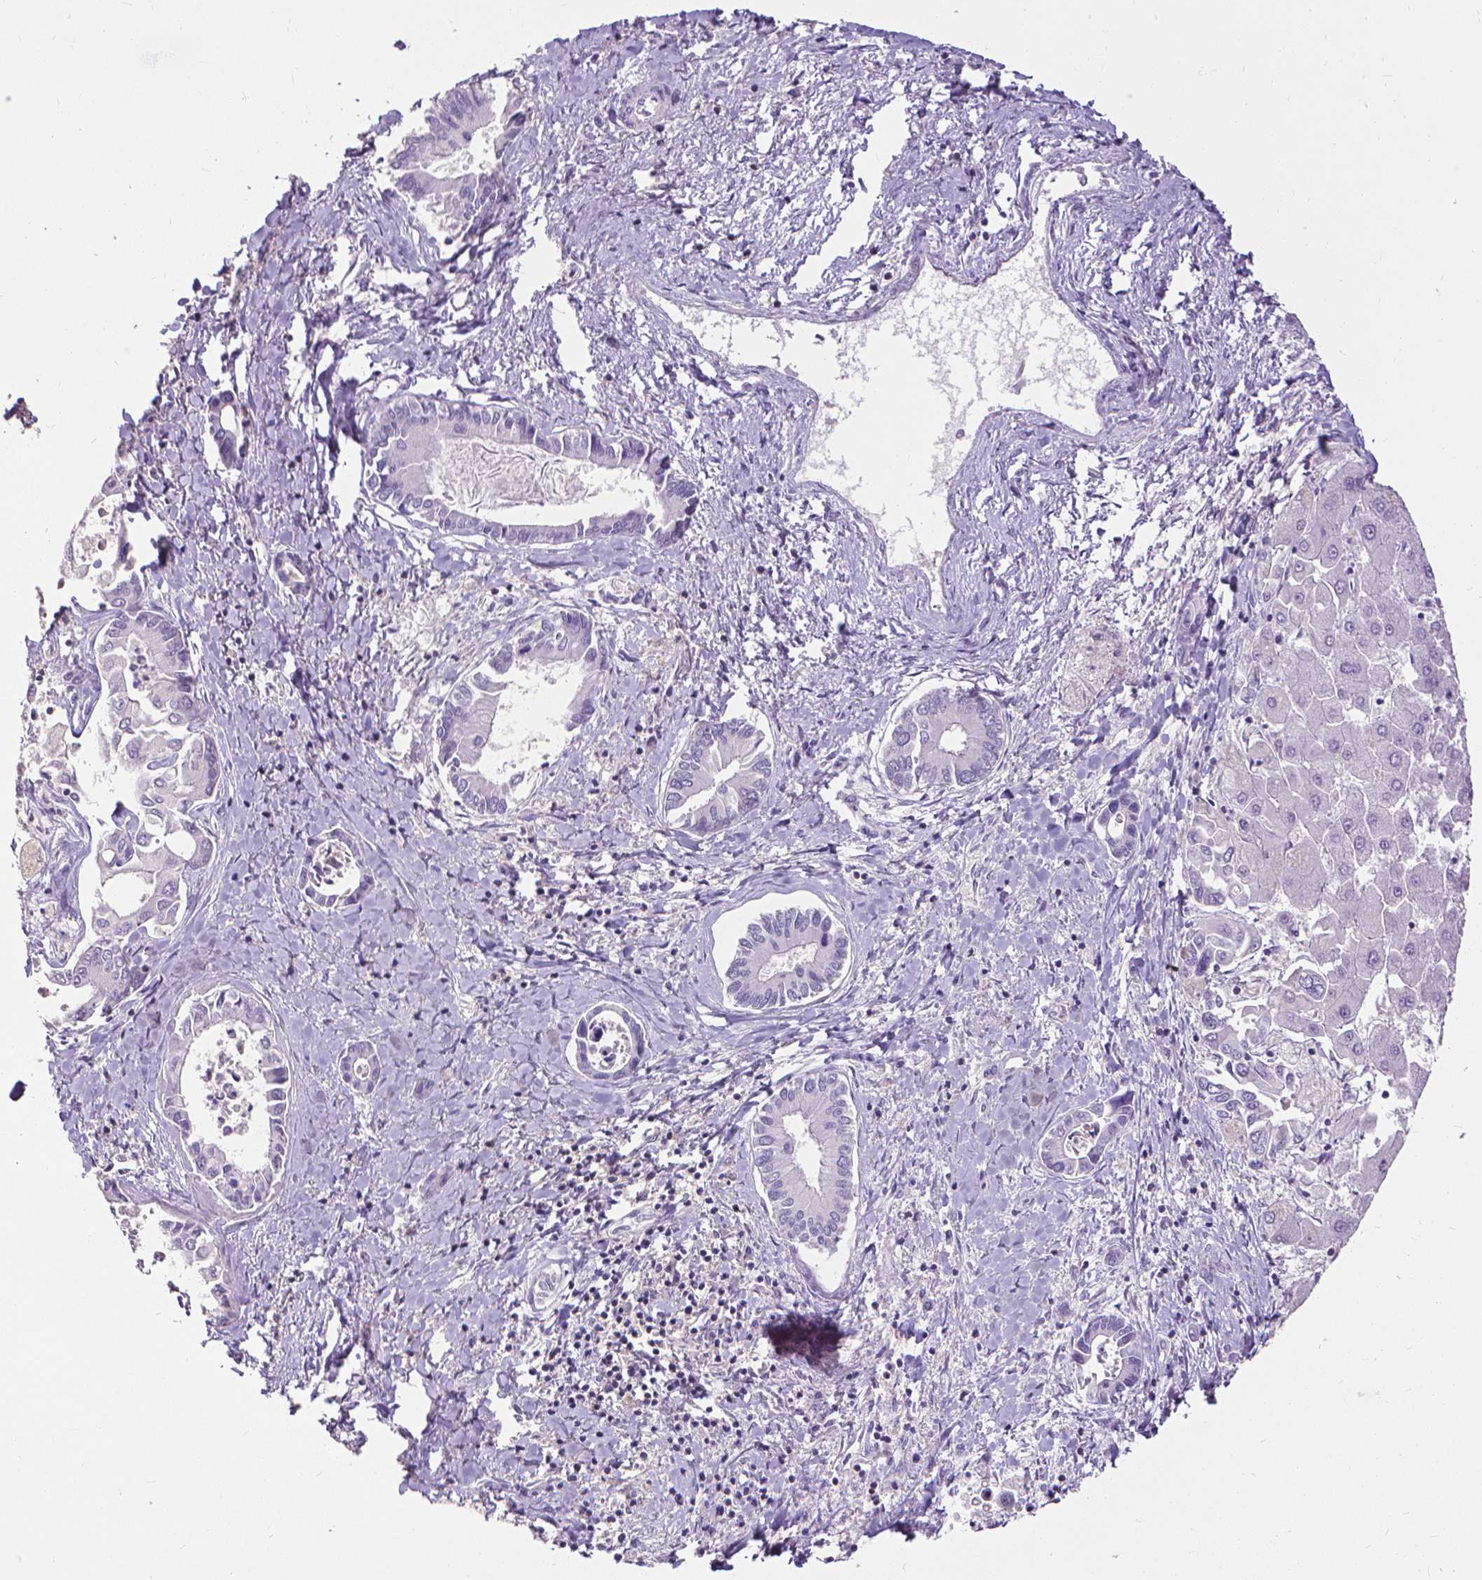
{"staining": {"intensity": "negative", "quantity": "none", "location": "none"}, "tissue": "liver cancer", "cell_type": "Tumor cells", "image_type": "cancer", "snomed": [{"axis": "morphology", "description": "Cholangiocarcinoma"}, {"axis": "topography", "description": "Liver"}], "caption": "Micrograph shows no protein staining in tumor cells of liver cancer (cholangiocarcinoma) tissue.", "gene": "CD4", "patient": {"sex": "male", "age": 66}}